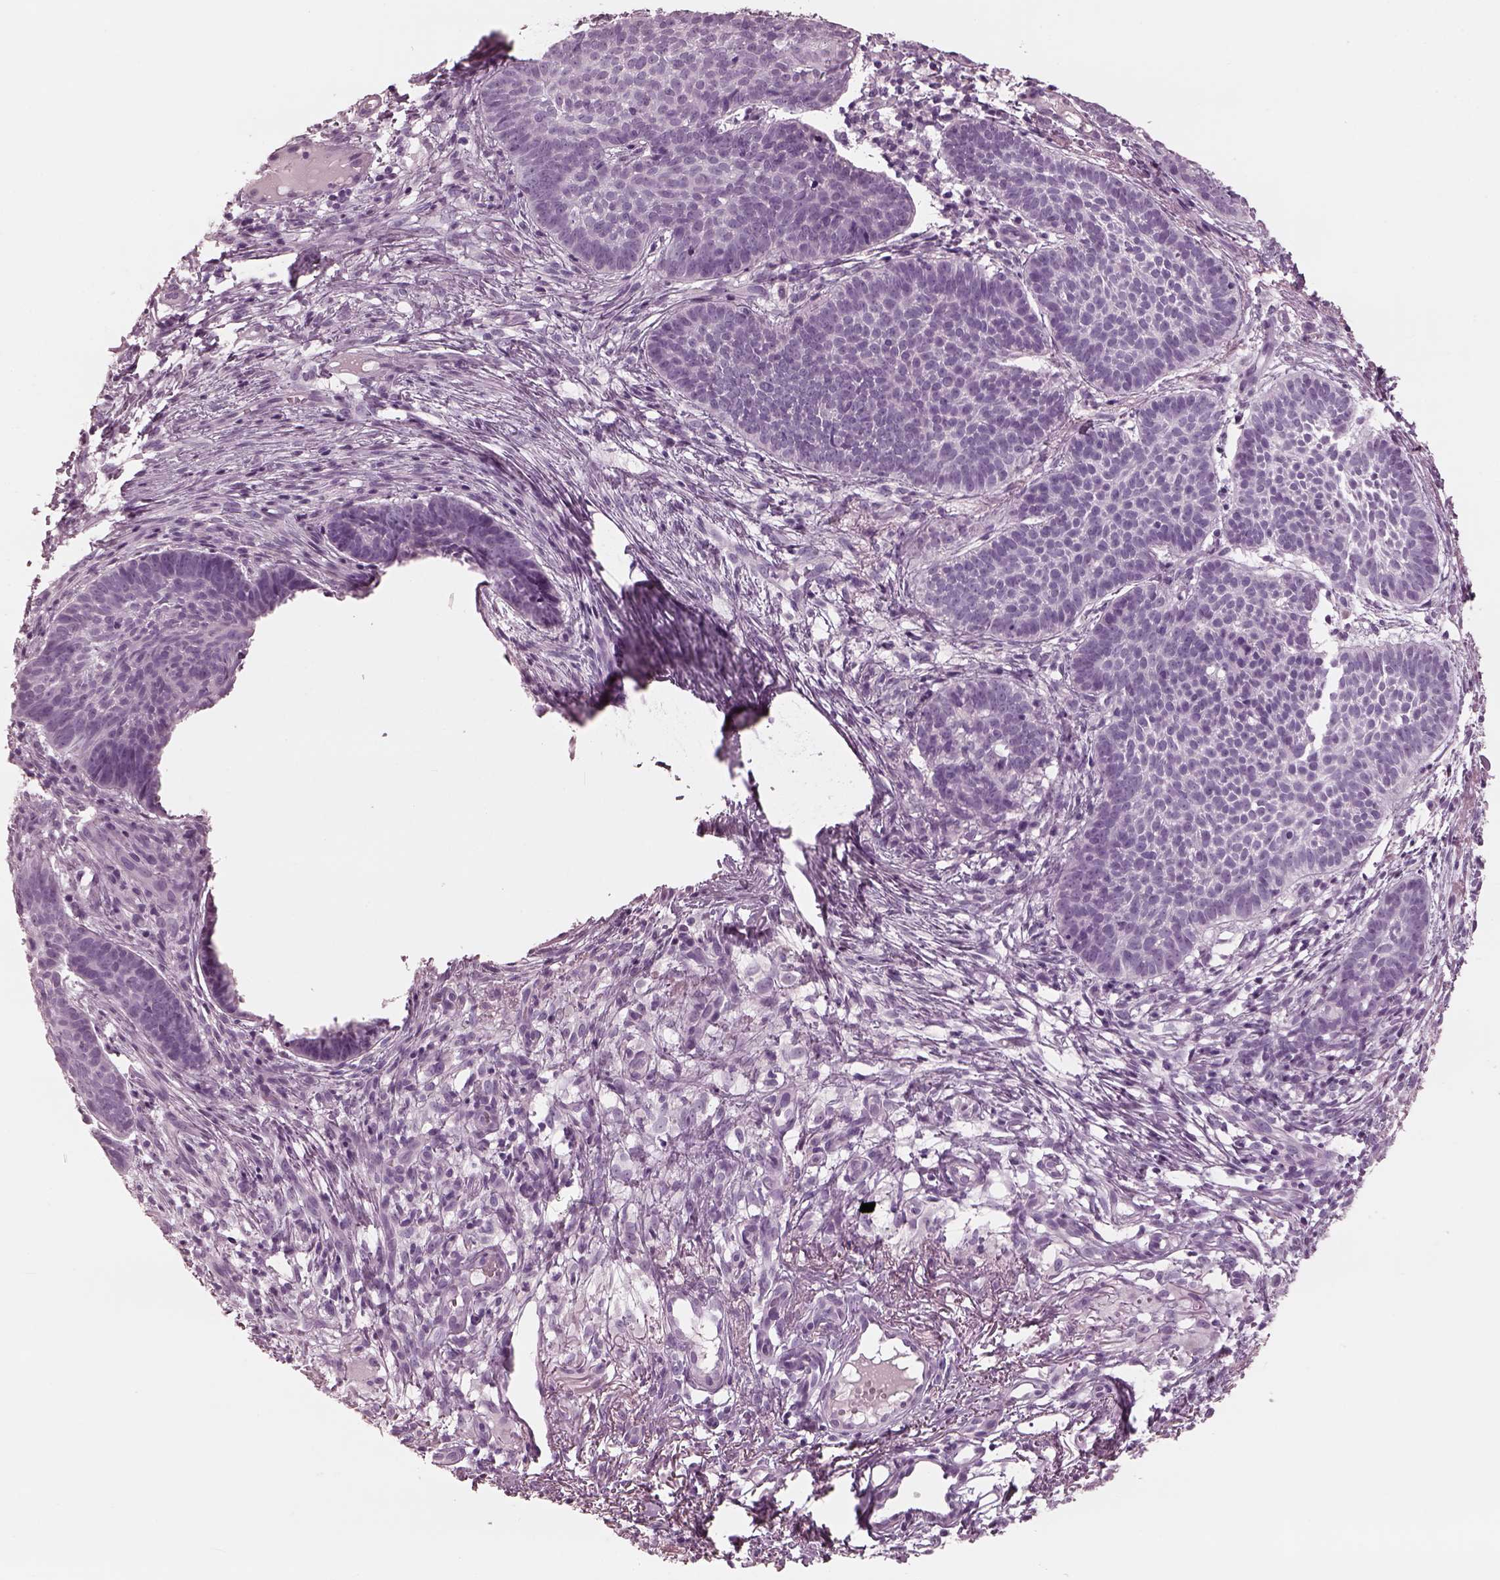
{"staining": {"intensity": "negative", "quantity": "none", "location": "none"}, "tissue": "skin cancer", "cell_type": "Tumor cells", "image_type": "cancer", "snomed": [{"axis": "morphology", "description": "Basal cell carcinoma"}, {"axis": "topography", "description": "Skin"}], "caption": "IHC micrograph of basal cell carcinoma (skin) stained for a protein (brown), which reveals no positivity in tumor cells. Nuclei are stained in blue.", "gene": "FABP9", "patient": {"sex": "male", "age": 72}}